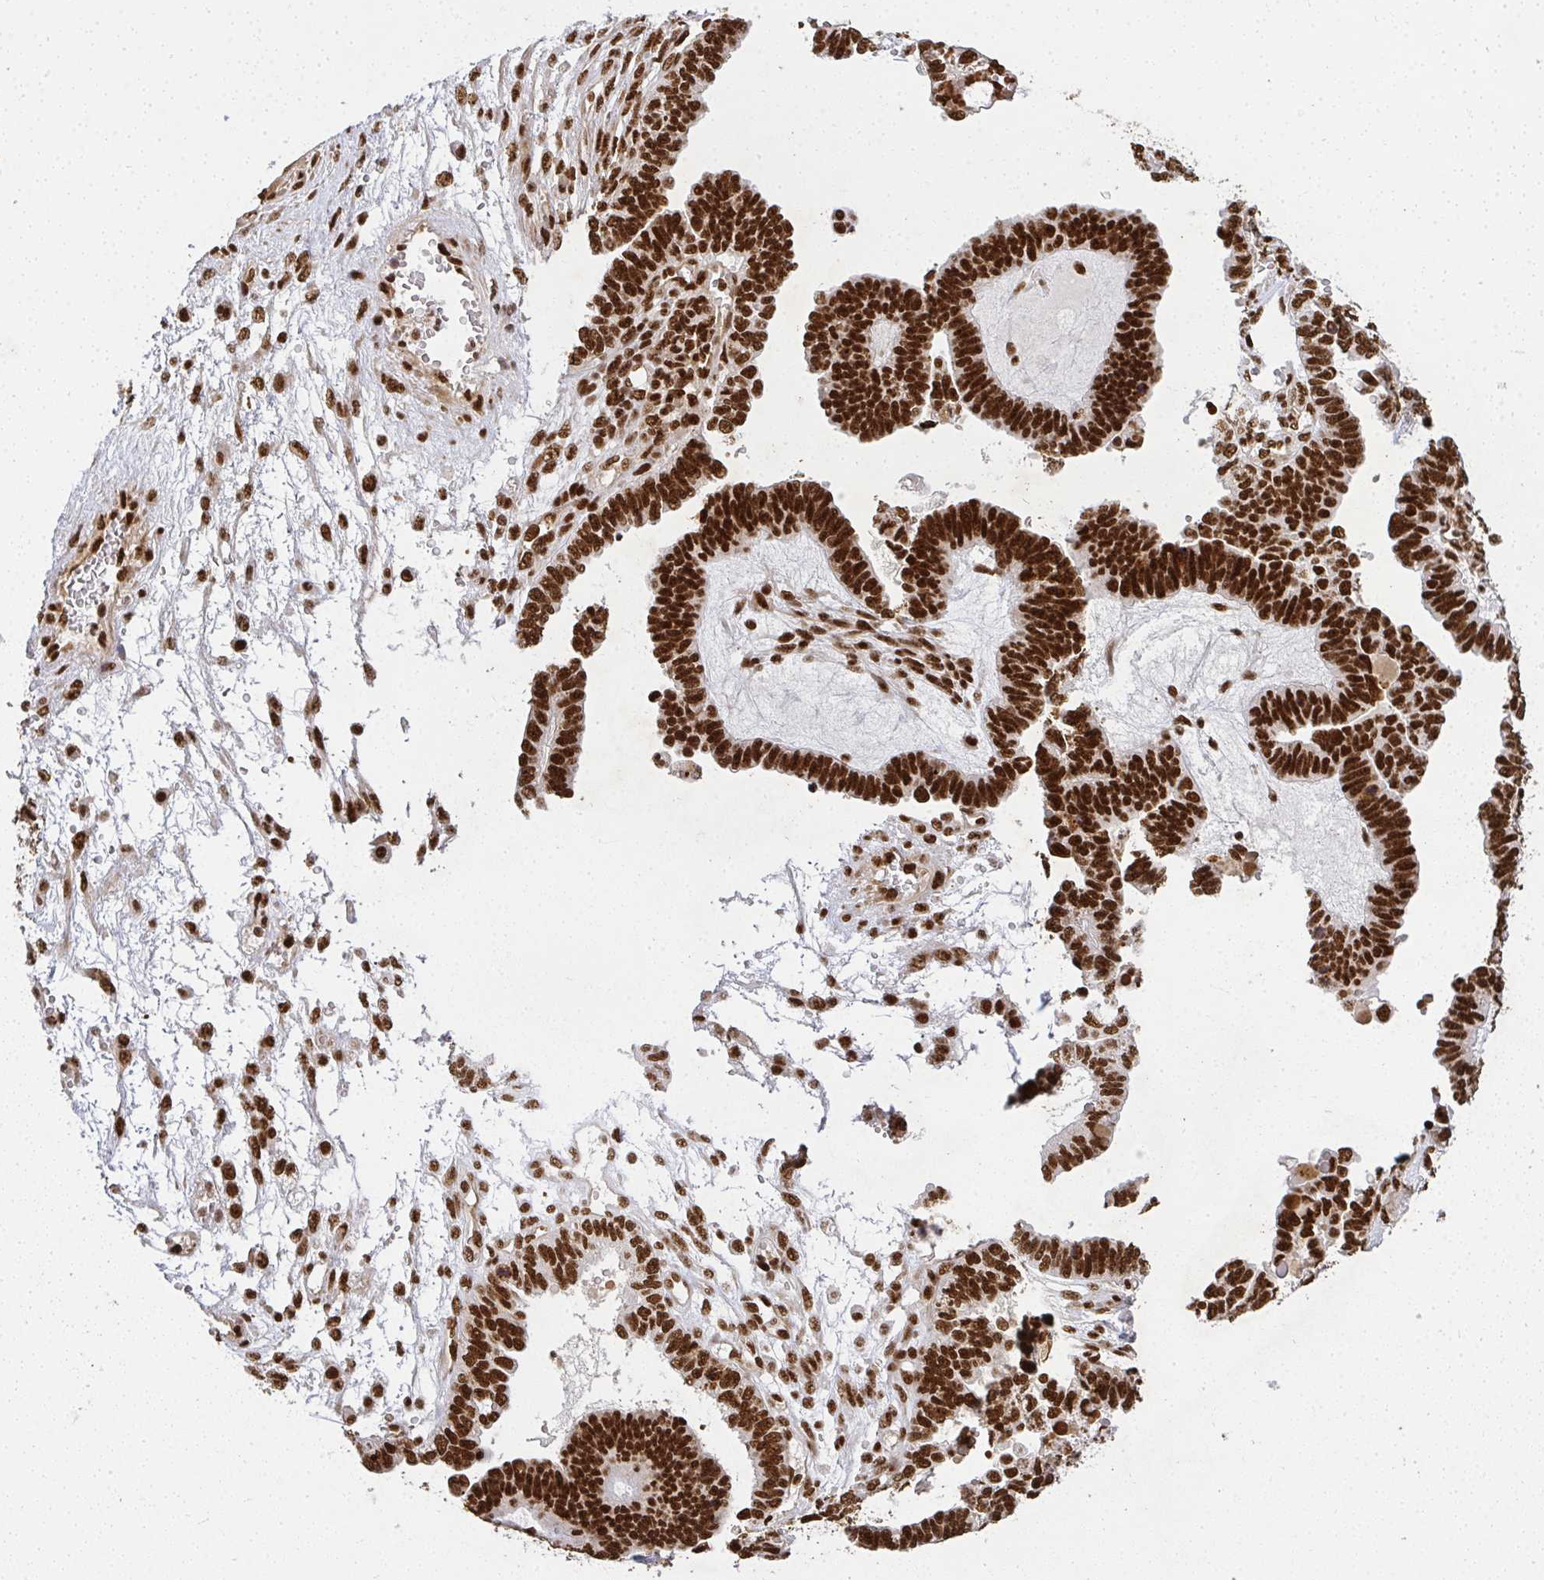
{"staining": {"intensity": "strong", "quantity": ">75%", "location": "nuclear"}, "tissue": "ovarian cancer", "cell_type": "Tumor cells", "image_type": "cancer", "snomed": [{"axis": "morphology", "description": "Cystadenocarcinoma, serous, NOS"}, {"axis": "topography", "description": "Ovary"}], "caption": "Protein staining by immunohistochemistry shows strong nuclear positivity in approximately >75% of tumor cells in ovarian cancer (serous cystadenocarcinoma).", "gene": "U2AF1", "patient": {"sex": "female", "age": 51}}